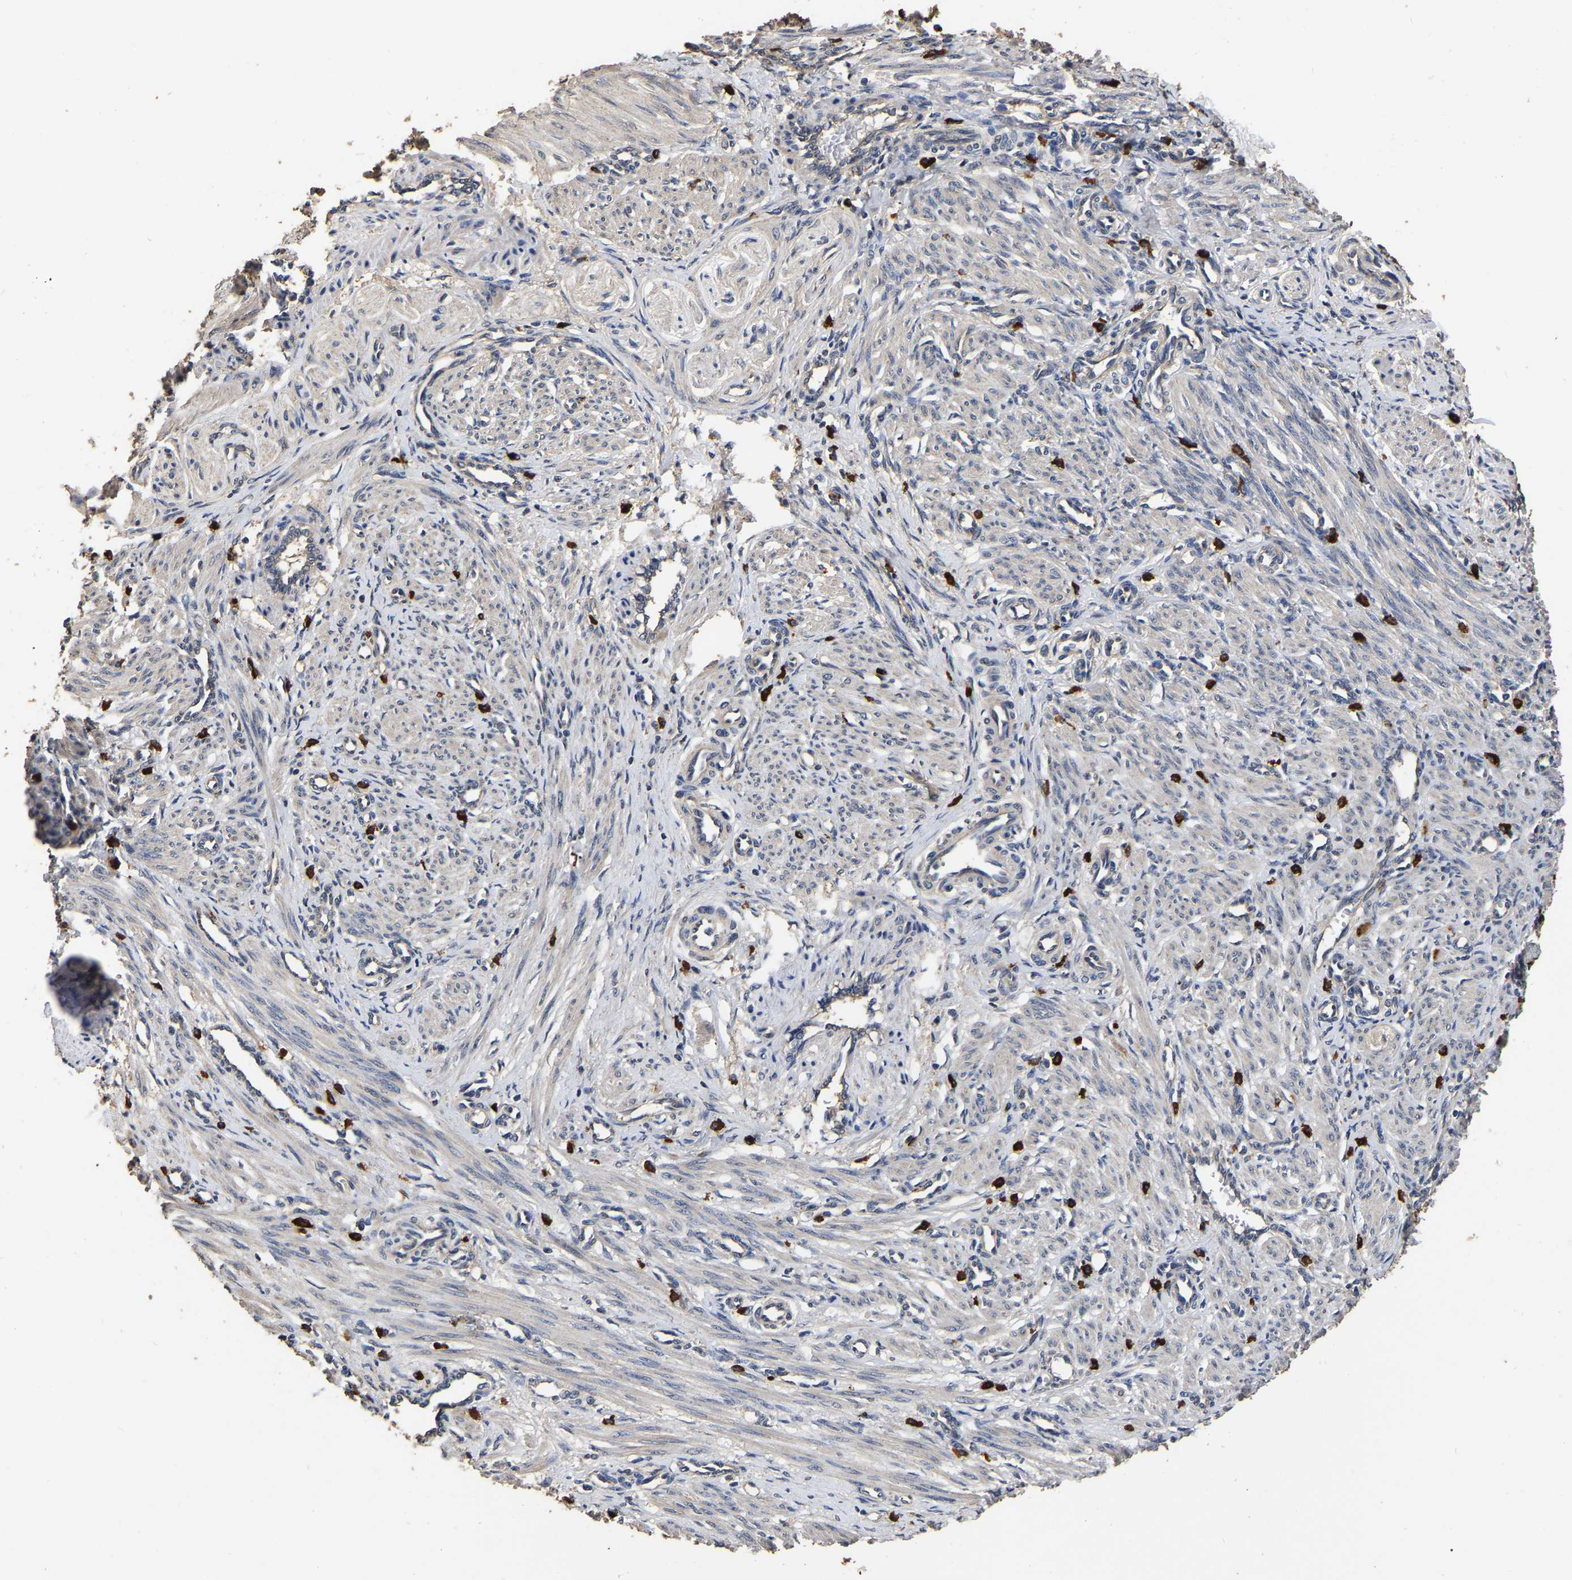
{"staining": {"intensity": "weak", "quantity": "25%-75%", "location": "cytoplasmic/membranous"}, "tissue": "smooth muscle", "cell_type": "Smooth muscle cells", "image_type": "normal", "snomed": [{"axis": "morphology", "description": "Normal tissue, NOS"}, {"axis": "topography", "description": "Endometrium"}], "caption": "Benign smooth muscle demonstrates weak cytoplasmic/membranous positivity in about 25%-75% of smooth muscle cells, visualized by immunohistochemistry. Immunohistochemistry stains the protein in brown and the nuclei are stained blue.", "gene": "STK32C", "patient": {"sex": "female", "age": 33}}